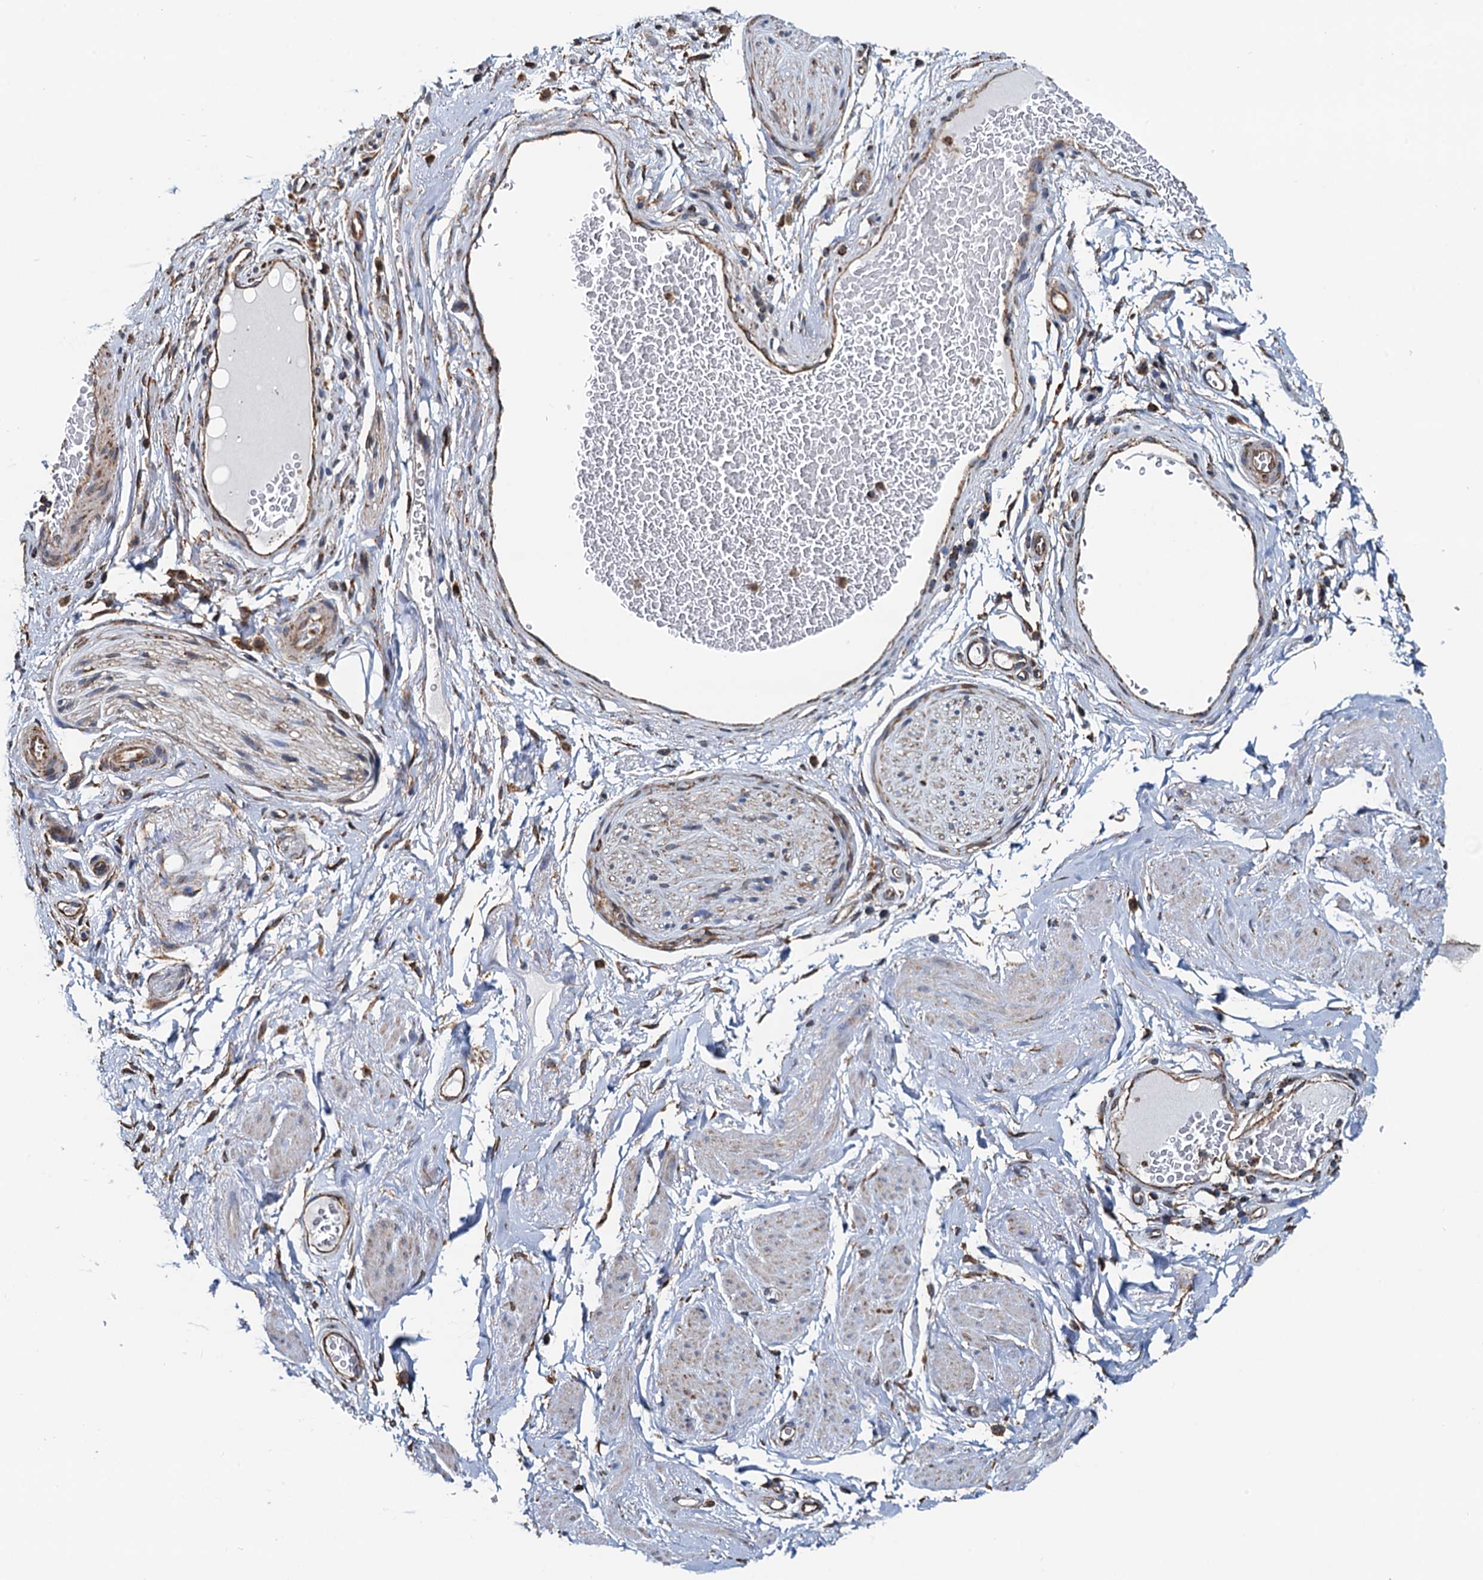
{"staining": {"intensity": "moderate", "quantity": ">75%", "location": "cytoplasmic/membranous"}, "tissue": "adipose tissue", "cell_type": "Adipocytes", "image_type": "normal", "snomed": [{"axis": "morphology", "description": "Normal tissue, NOS"}, {"axis": "morphology", "description": "Adenocarcinoma, NOS"}, {"axis": "topography", "description": "Rectum"}, {"axis": "topography", "description": "Vagina"}, {"axis": "topography", "description": "Peripheral nerve tissue"}], "caption": "IHC (DAB (3,3'-diaminobenzidine)) staining of unremarkable adipose tissue exhibits moderate cytoplasmic/membranous protein positivity in approximately >75% of adipocytes. The staining was performed using DAB, with brown indicating positive protein expression. Nuclei are stained blue with hematoxylin.", "gene": "AAGAB", "patient": {"sex": "female", "age": 71}}